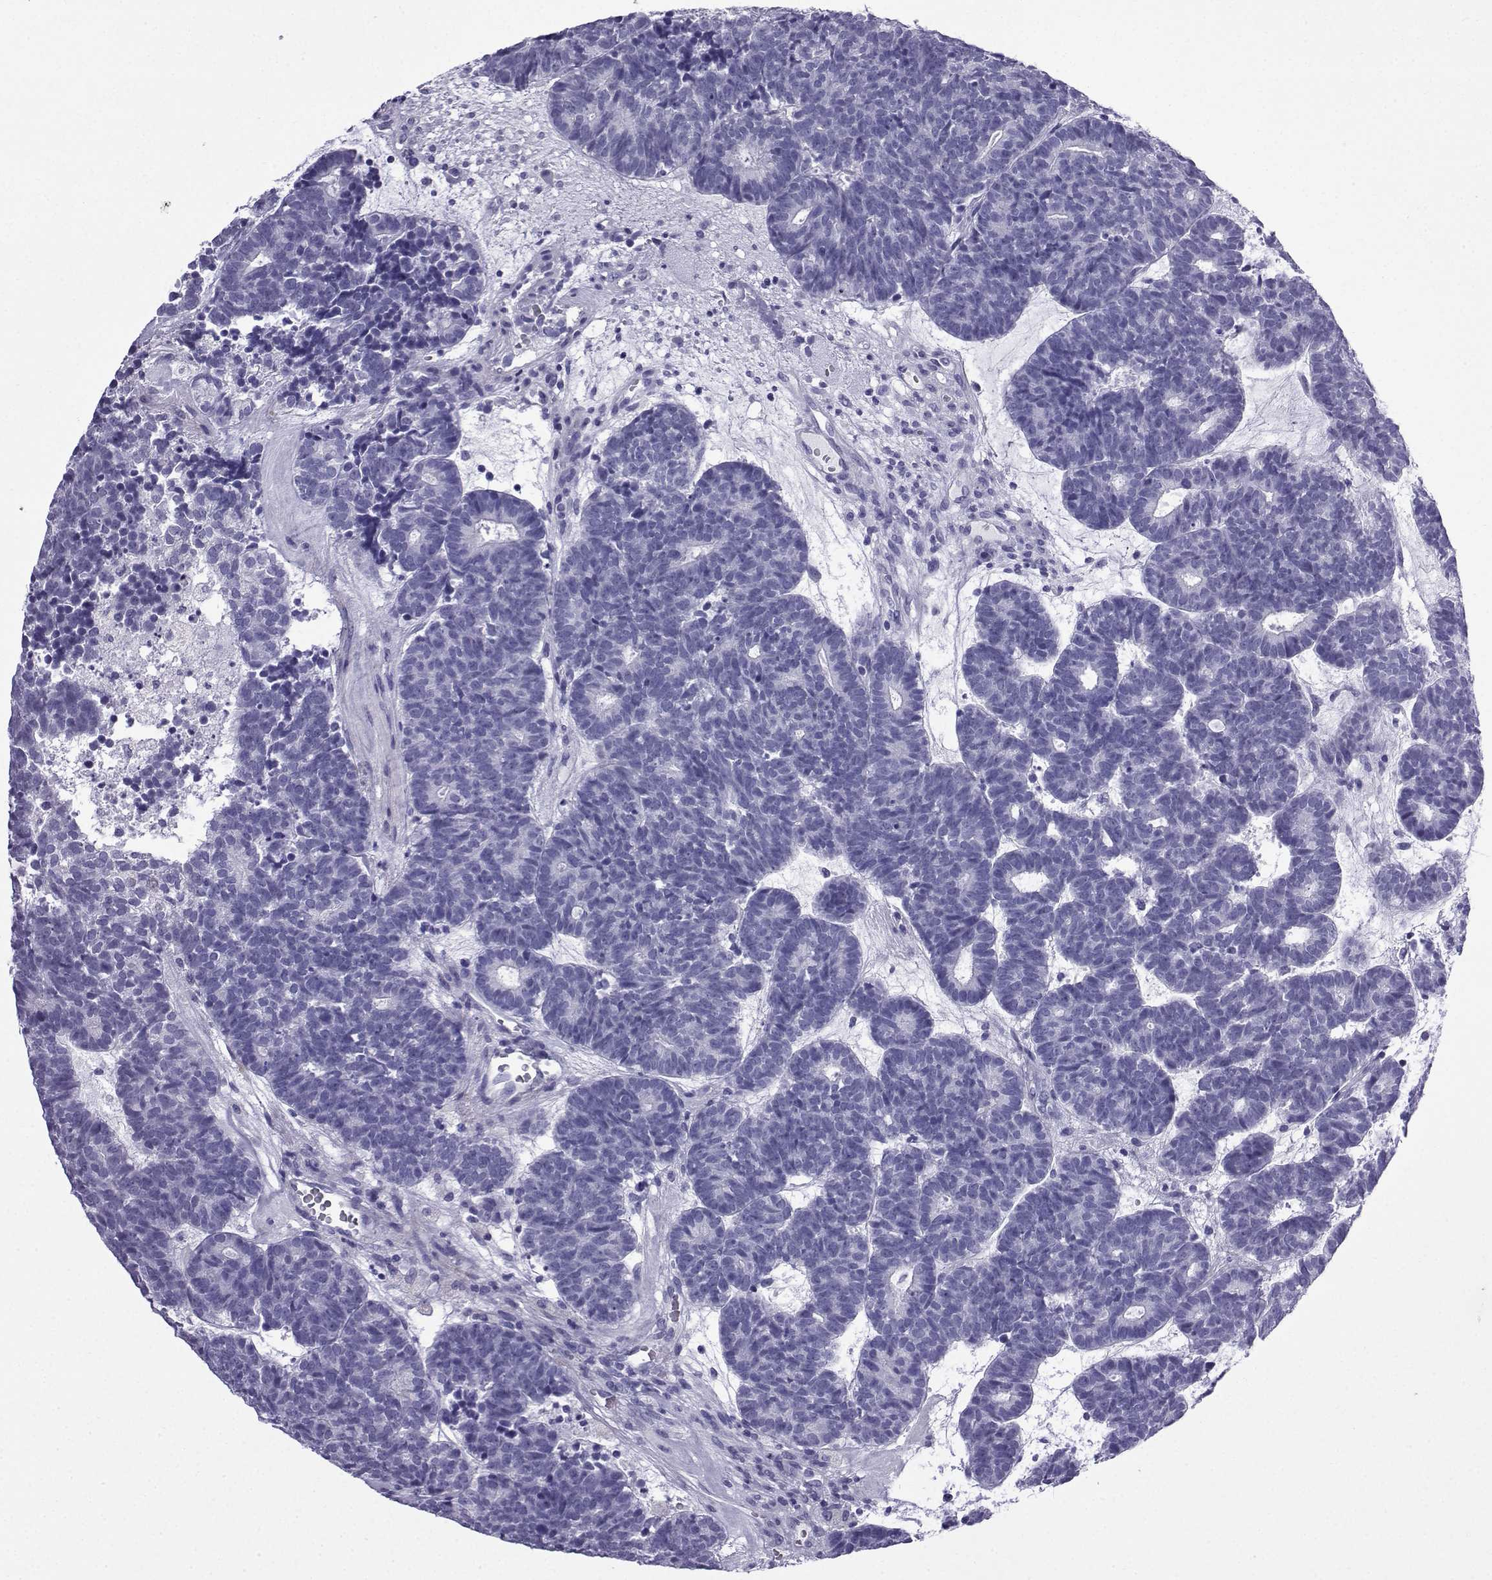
{"staining": {"intensity": "negative", "quantity": "none", "location": "none"}, "tissue": "head and neck cancer", "cell_type": "Tumor cells", "image_type": "cancer", "snomed": [{"axis": "morphology", "description": "Adenocarcinoma, NOS"}, {"axis": "topography", "description": "Head-Neck"}], "caption": "High power microscopy histopathology image of an IHC histopathology image of head and neck cancer, revealing no significant staining in tumor cells.", "gene": "KCNF1", "patient": {"sex": "female", "age": 81}}